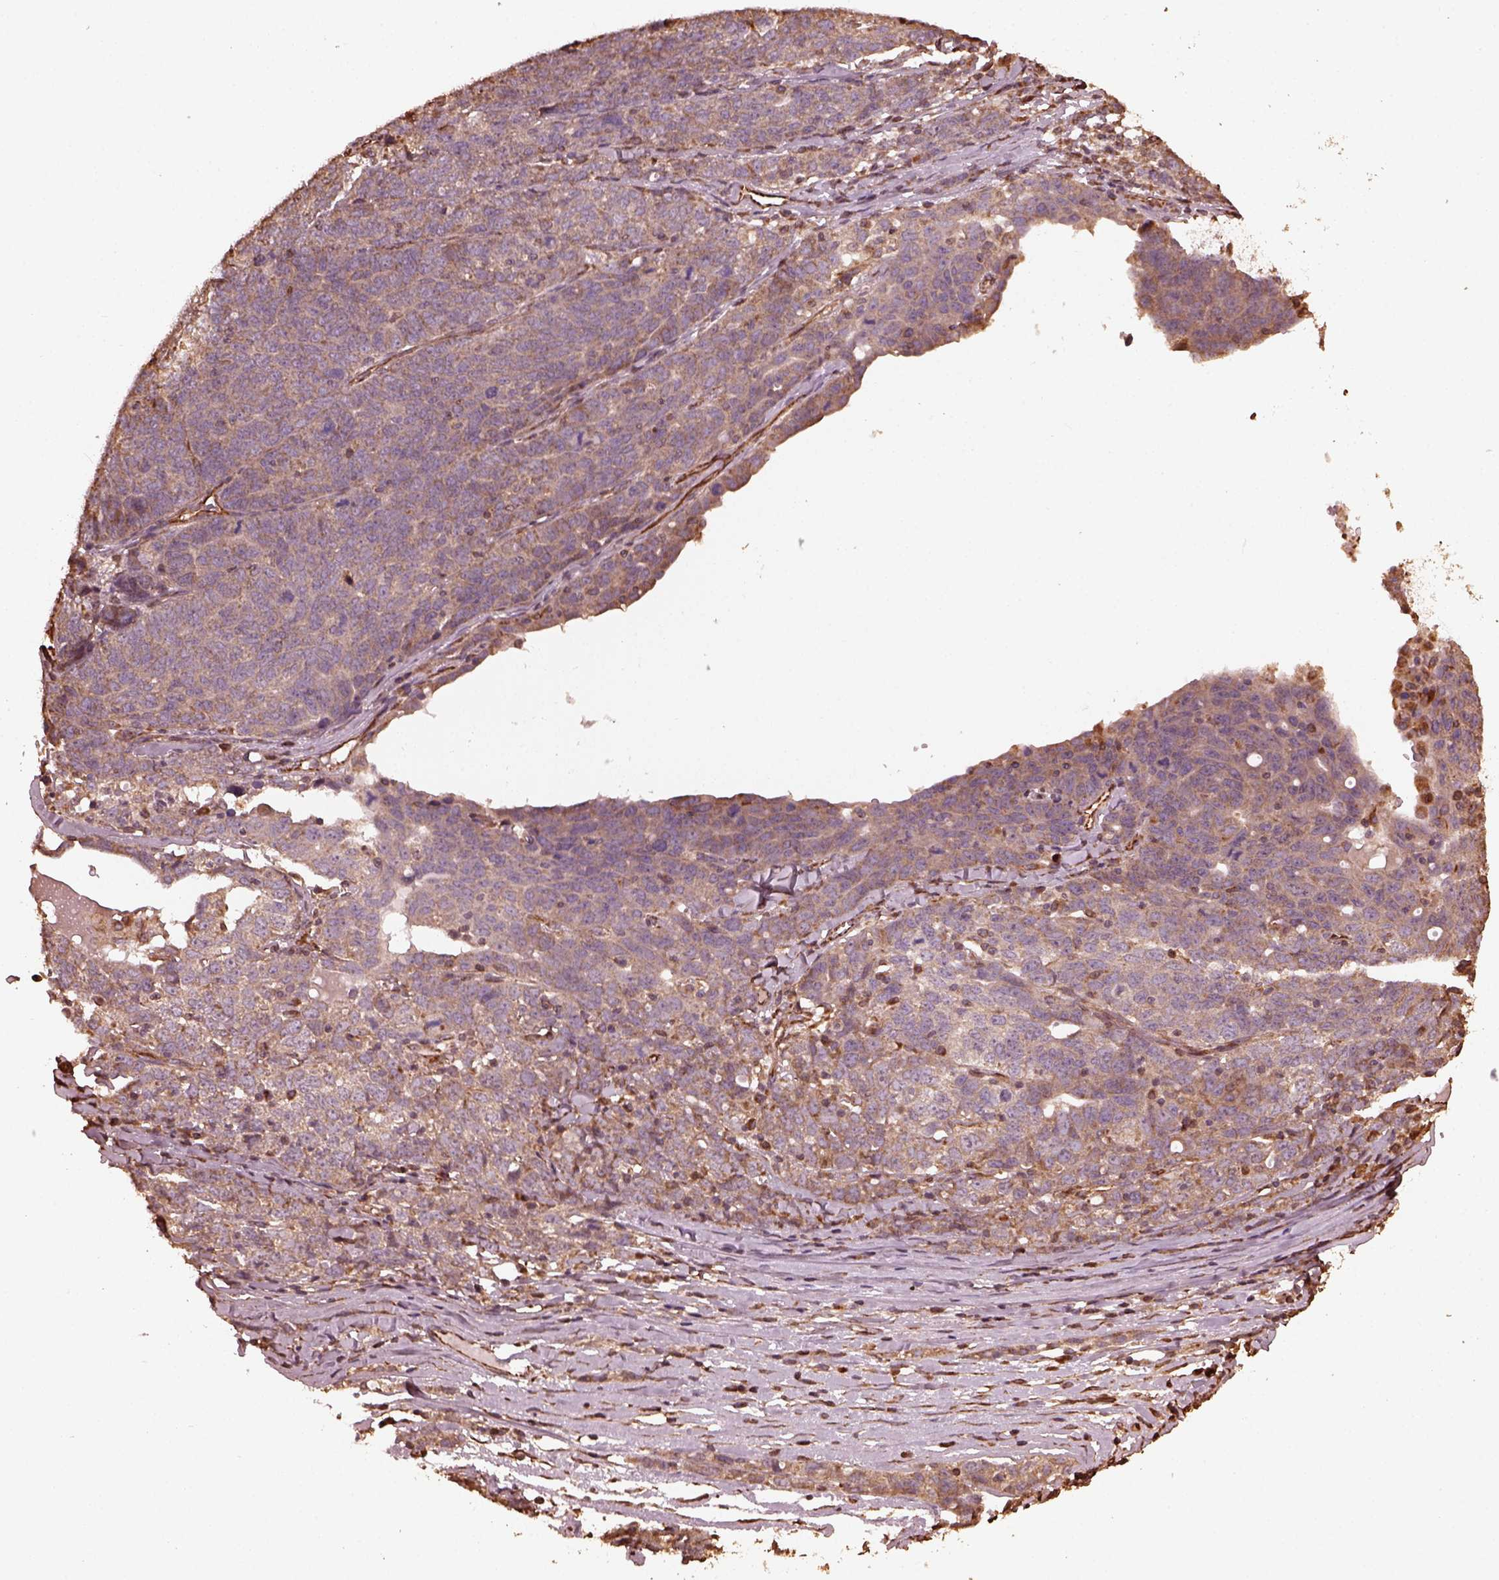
{"staining": {"intensity": "weak", "quantity": "25%-75%", "location": "cytoplasmic/membranous"}, "tissue": "ovarian cancer", "cell_type": "Tumor cells", "image_type": "cancer", "snomed": [{"axis": "morphology", "description": "Cystadenocarcinoma, serous, NOS"}, {"axis": "topography", "description": "Ovary"}], "caption": "A low amount of weak cytoplasmic/membranous staining is present in about 25%-75% of tumor cells in ovarian cancer tissue.", "gene": "GTPBP1", "patient": {"sex": "female", "age": 71}}